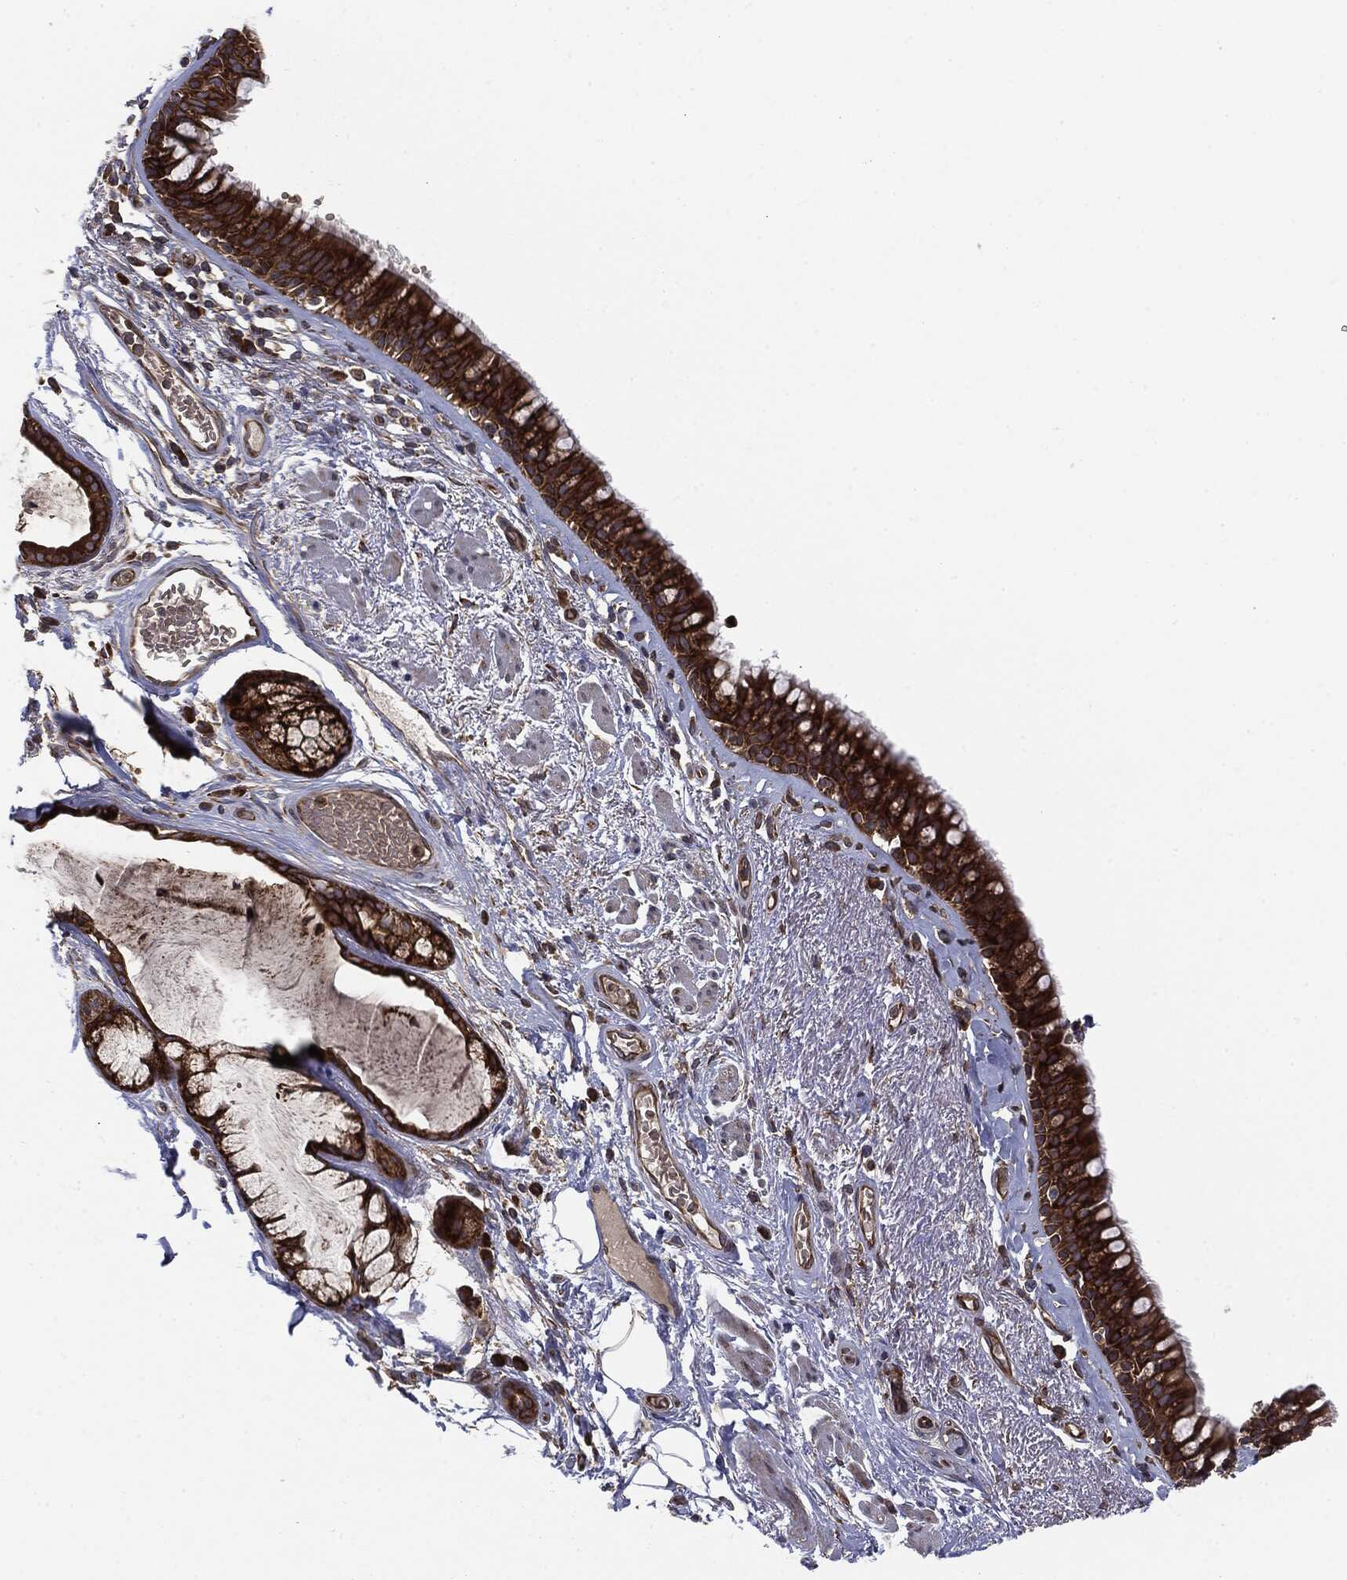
{"staining": {"intensity": "strong", "quantity": ">75%", "location": "cytoplasmic/membranous"}, "tissue": "bronchus", "cell_type": "Respiratory epithelial cells", "image_type": "normal", "snomed": [{"axis": "morphology", "description": "Normal tissue, NOS"}, {"axis": "topography", "description": "Bronchus"}], "caption": "Immunohistochemistry (IHC) histopathology image of normal human bronchus stained for a protein (brown), which exhibits high levels of strong cytoplasmic/membranous positivity in approximately >75% of respiratory epithelial cells.", "gene": "EIF2AK2", "patient": {"sex": "male", "age": 82}}